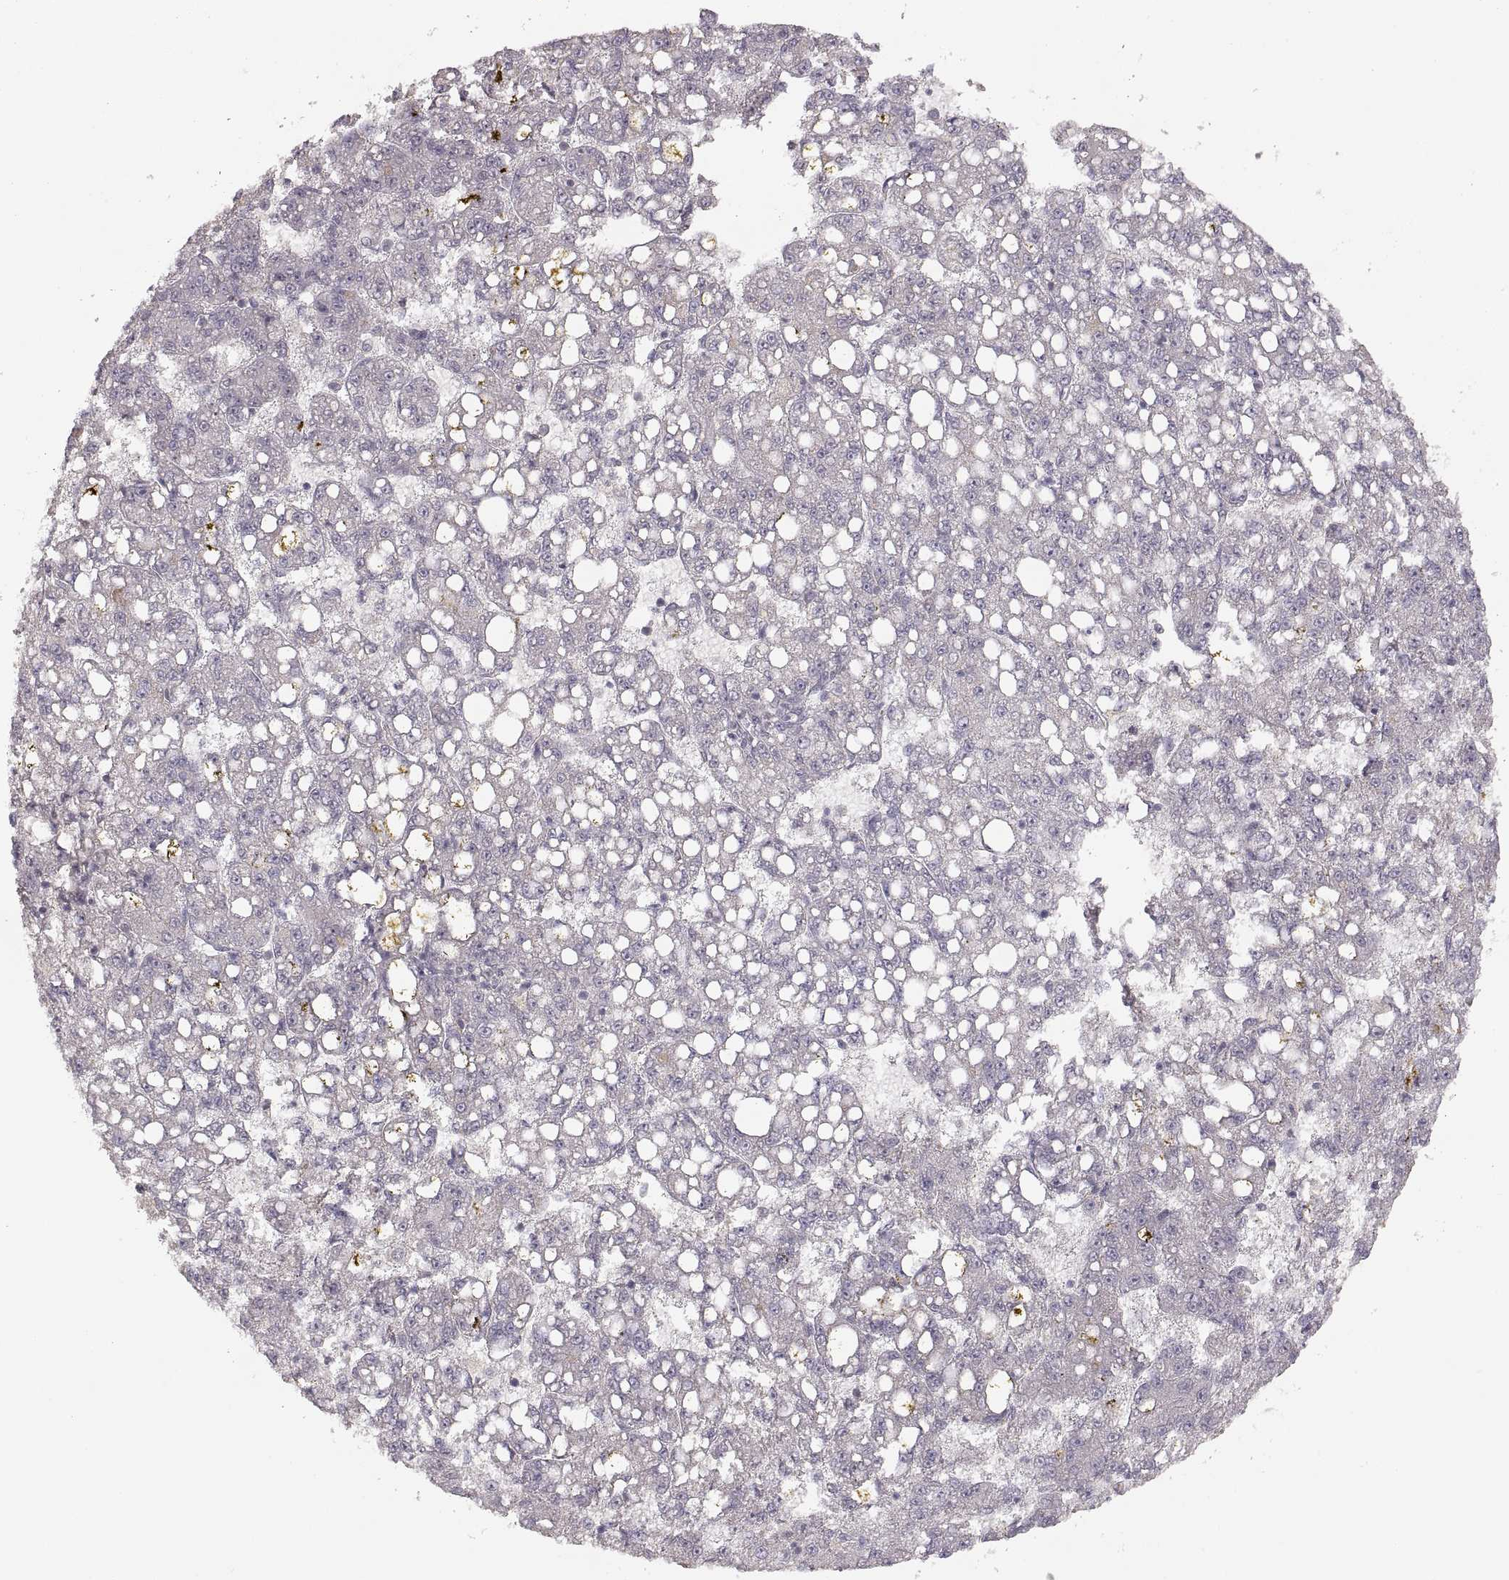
{"staining": {"intensity": "negative", "quantity": "none", "location": "none"}, "tissue": "liver cancer", "cell_type": "Tumor cells", "image_type": "cancer", "snomed": [{"axis": "morphology", "description": "Carcinoma, Hepatocellular, NOS"}, {"axis": "topography", "description": "Liver"}], "caption": "IHC of liver cancer displays no staining in tumor cells.", "gene": "LAMC2", "patient": {"sex": "female", "age": 65}}